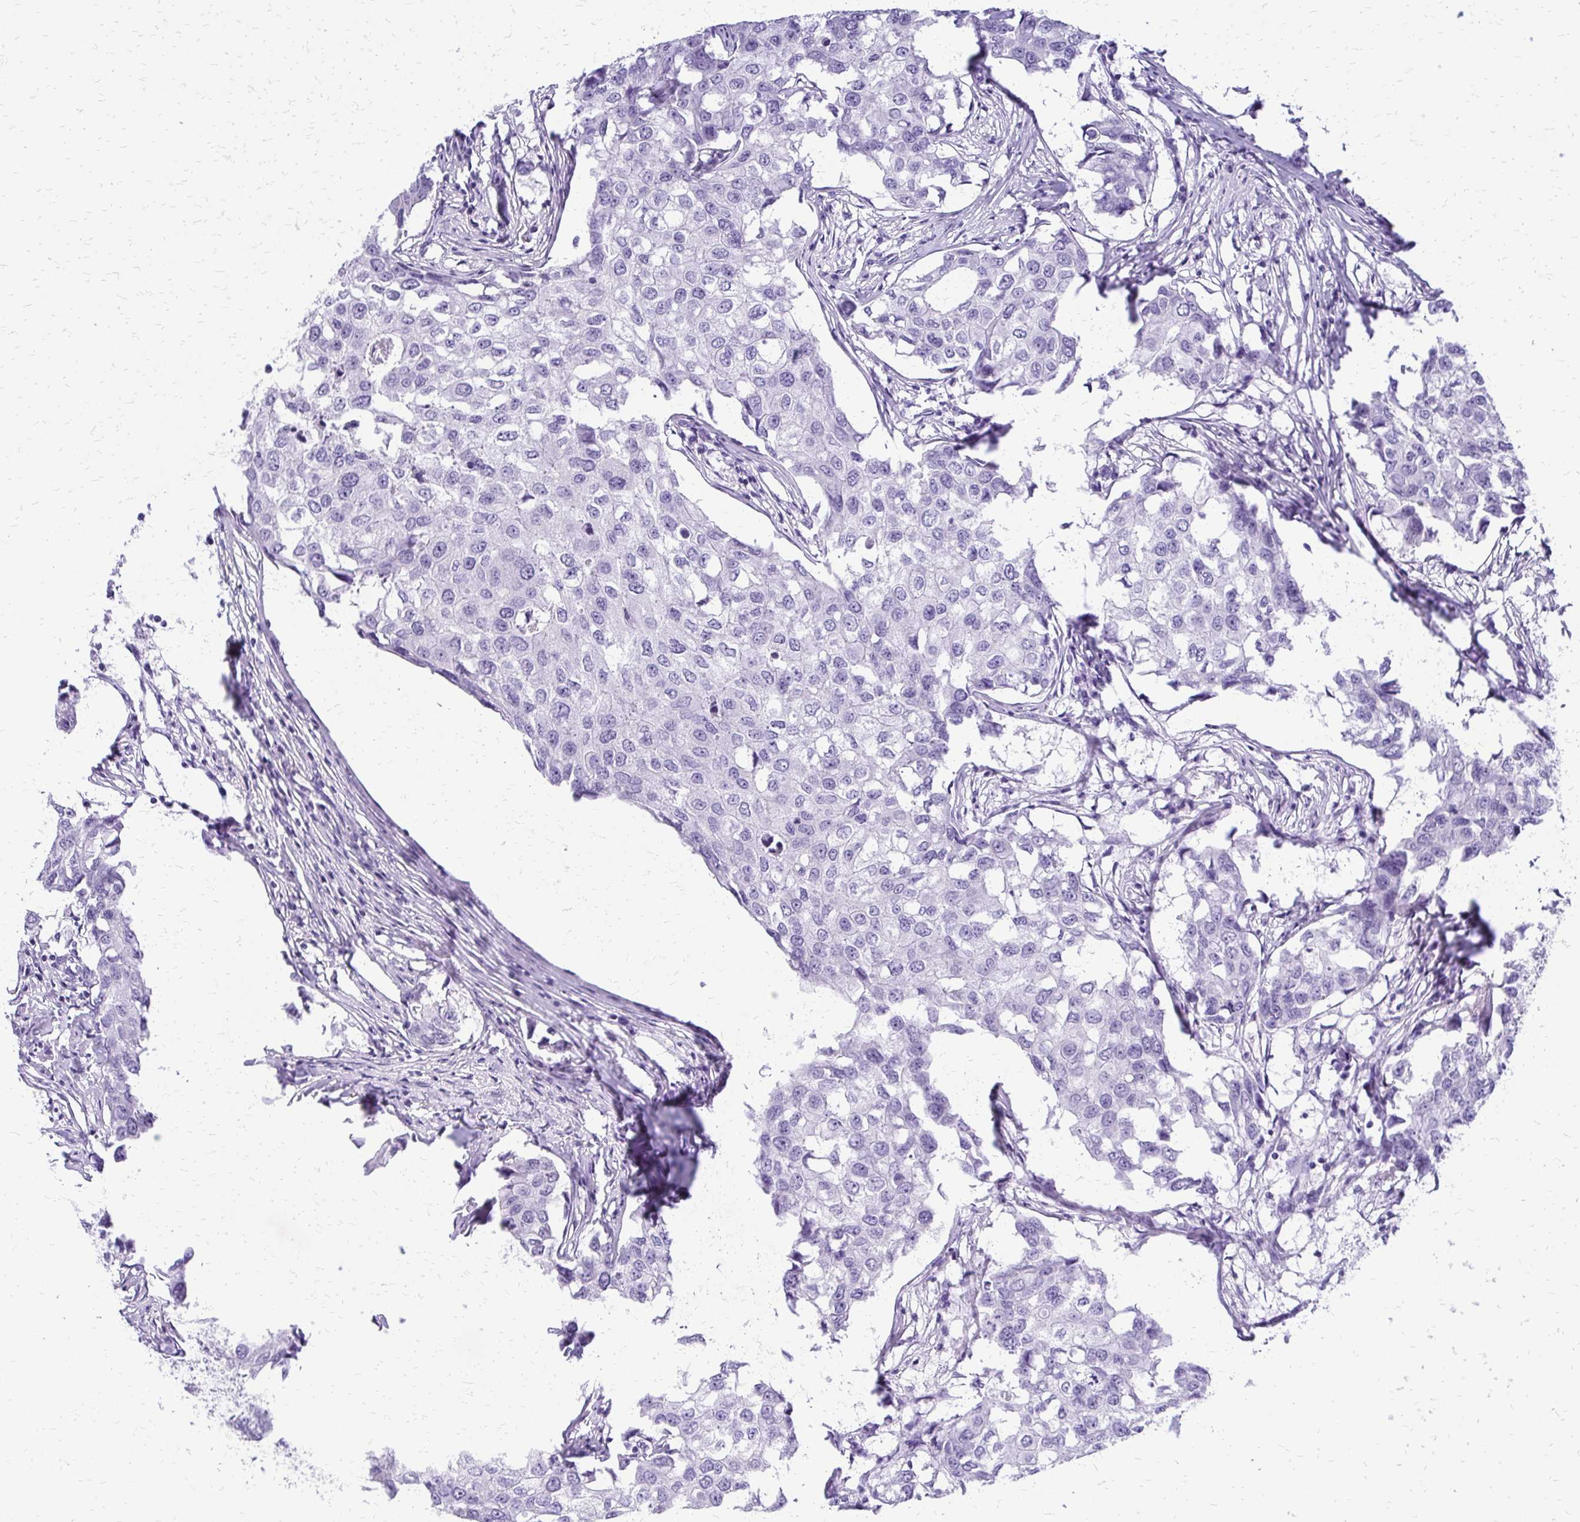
{"staining": {"intensity": "negative", "quantity": "none", "location": "none"}, "tissue": "breast cancer", "cell_type": "Tumor cells", "image_type": "cancer", "snomed": [{"axis": "morphology", "description": "Duct carcinoma"}, {"axis": "topography", "description": "Breast"}], "caption": "Invasive ductal carcinoma (breast) was stained to show a protein in brown. There is no significant staining in tumor cells.", "gene": "SLC32A1", "patient": {"sex": "female", "age": 27}}